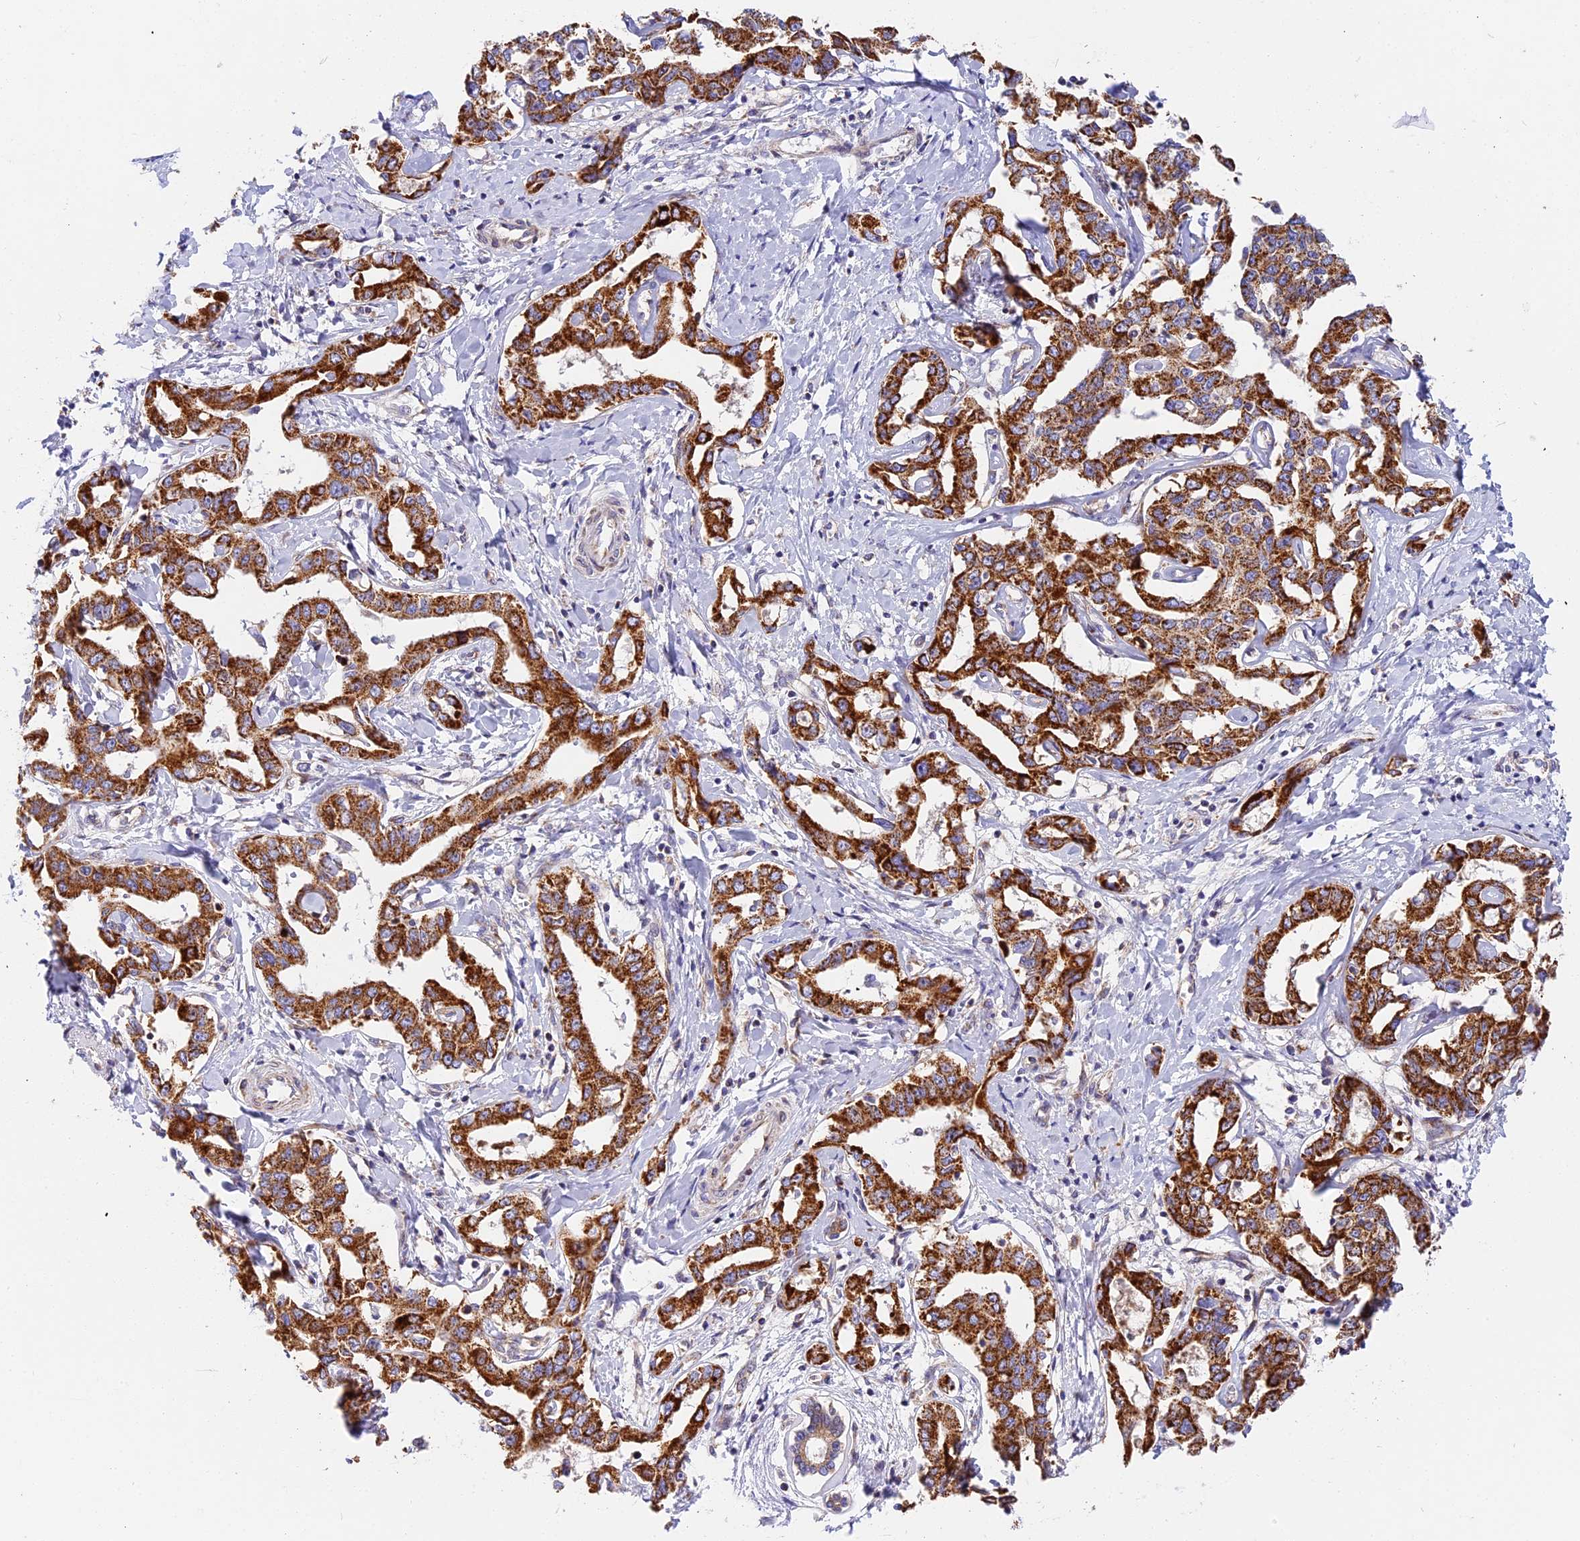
{"staining": {"intensity": "strong", "quantity": ">75%", "location": "cytoplasmic/membranous"}, "tissue": "liver cancer", "cell_type": "Tumor cells", "image_type": "cancer", "snomed": [{"axis": "morphology", "description": "Cholangiocarcinoma"}, {"axis": "topography", "description": "Liver"}], "caption": "A high amount of strong cytoplasmic/membranous staining is appreciated in approximately >75% of tumor cells in liver cancer tissue. (DAB (3,3'-diaminobenzidine) = brown stain, brightfield microscopy at high magnification).", "gene": "MRAS", "patient": {"sex": "male", "age": 59}}